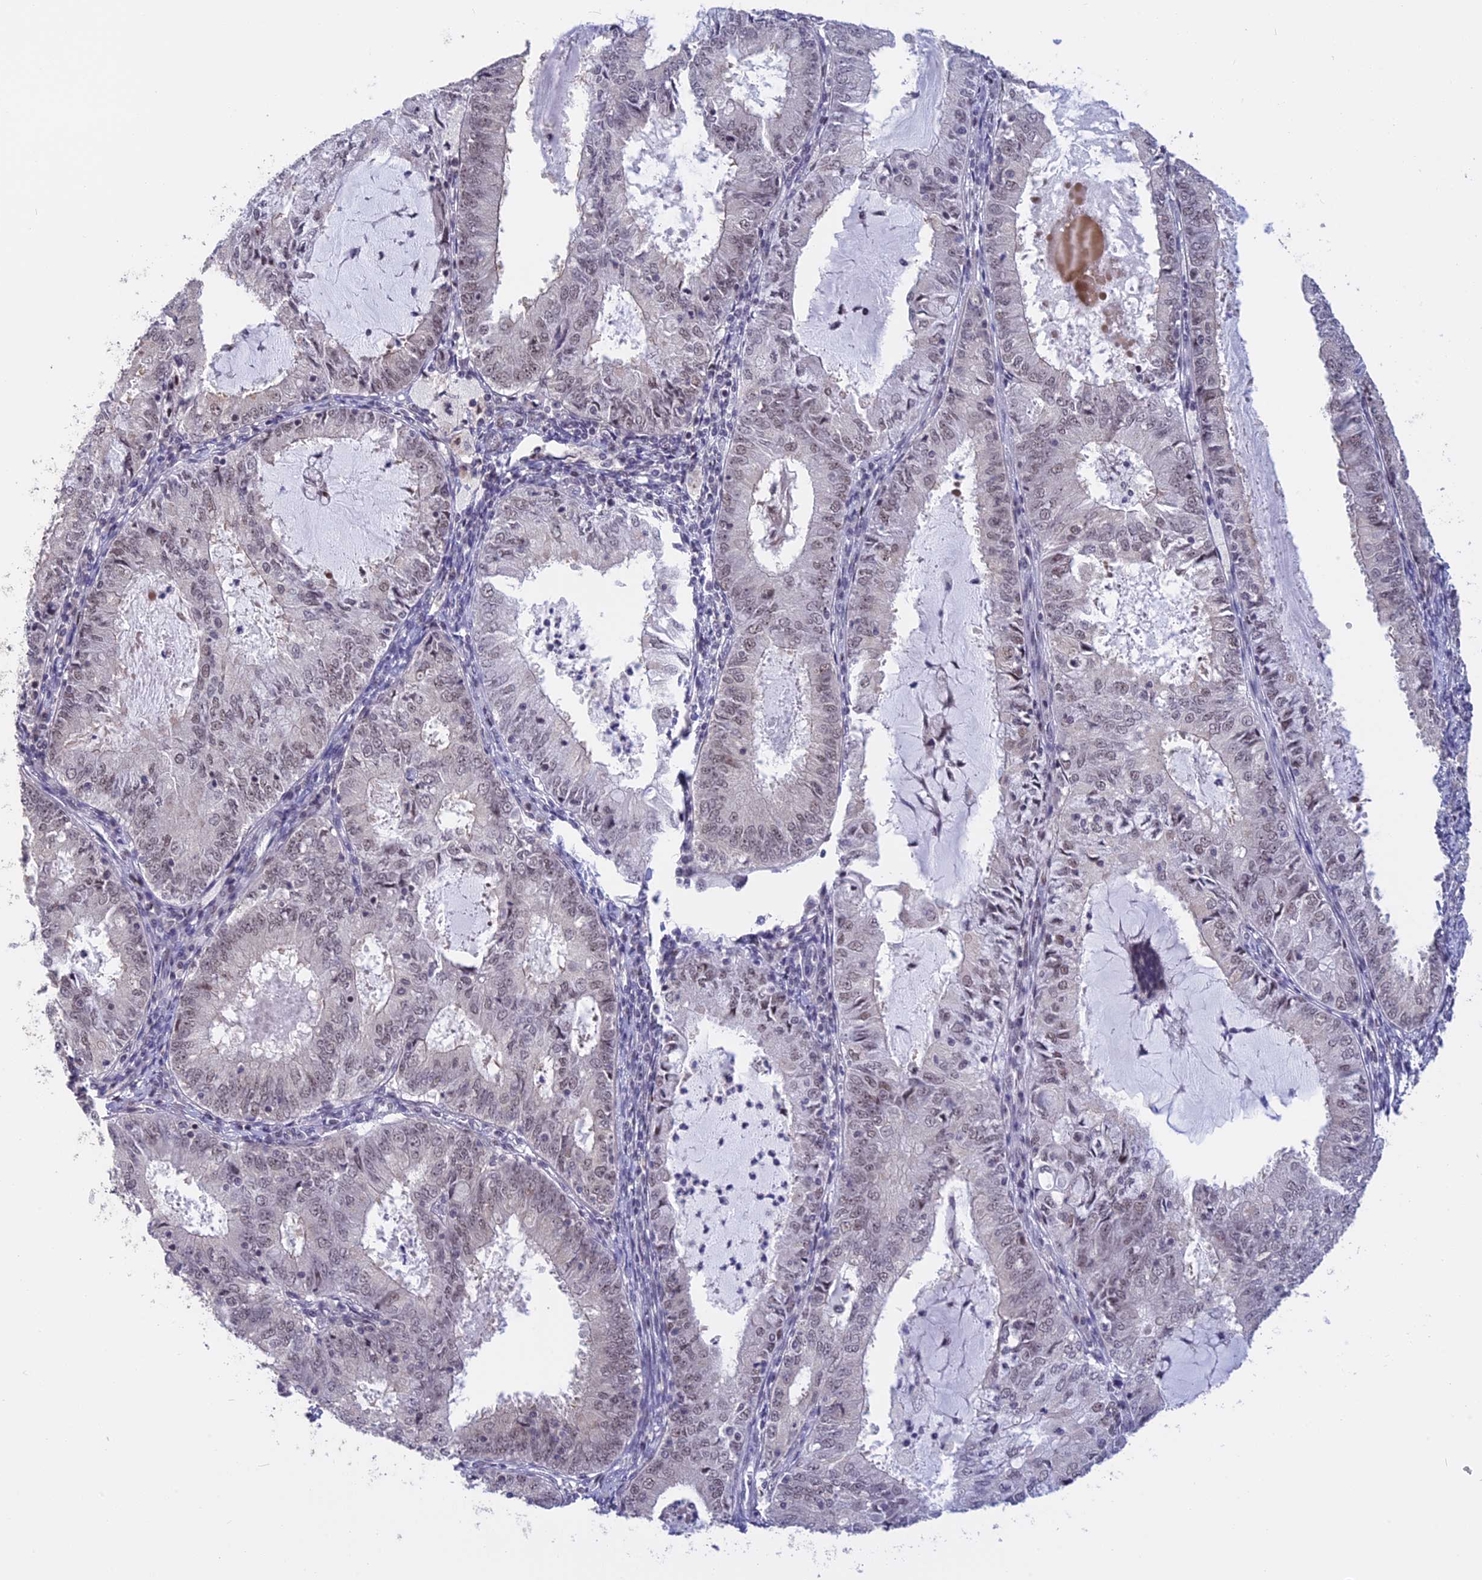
{"staining": {"intensity": "weak", "quantity": "<25%", "location": "nuclear"}, "tissue": "endometrial cancer", "cell_type": "Tumor cells", "image_type": "cancer", "snomed": [{"axis": "morphology", "description": "Adenocarcinoma, NOS"}, {"axis": "topography", "description": "Endometrium"}], "caption": "Tumor cells show no significant staining in endometrial cancer. (DAB IHC with hematoxylin counter stain).", "gene": "POLR2C", "patient": {"sex": "female", "age": 57}}